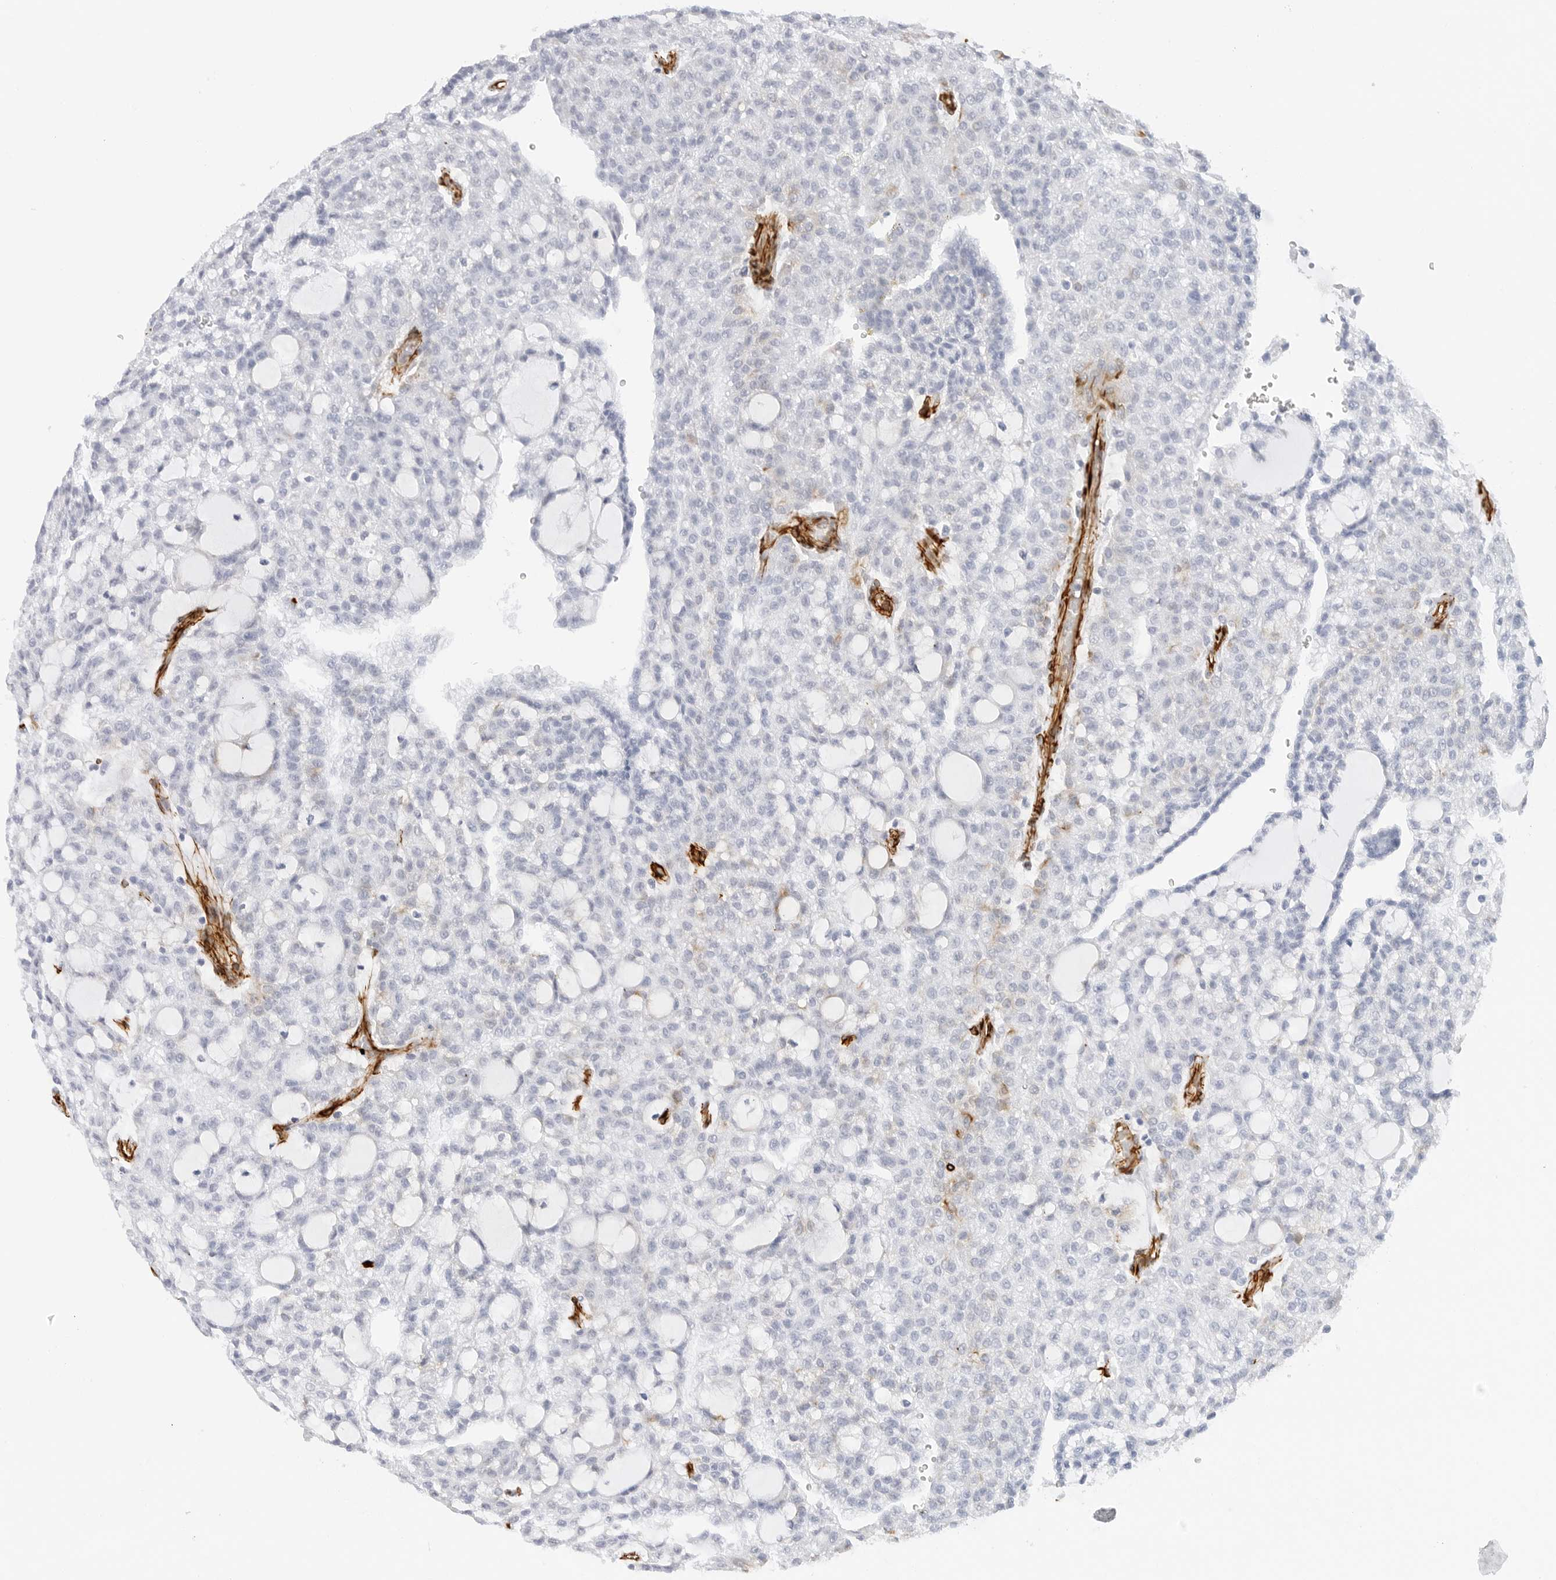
{"staining": {"intensity": "negative", "quantity": "none", "location": "none"}, "tissue": "renal cancer", "cell_type": "Tumor cells", "image_type": "cancer", "snomed": [{"axis": "morphology", "description": "Adenocarcinoma, NOS"}, {"axis": "topography", "description": "Kidney"}], "caption": "Tumor cells are negative for brown protein staining in renal cancer.", "gene": "NES", "patient": {"sex": "male", "age": 63}}